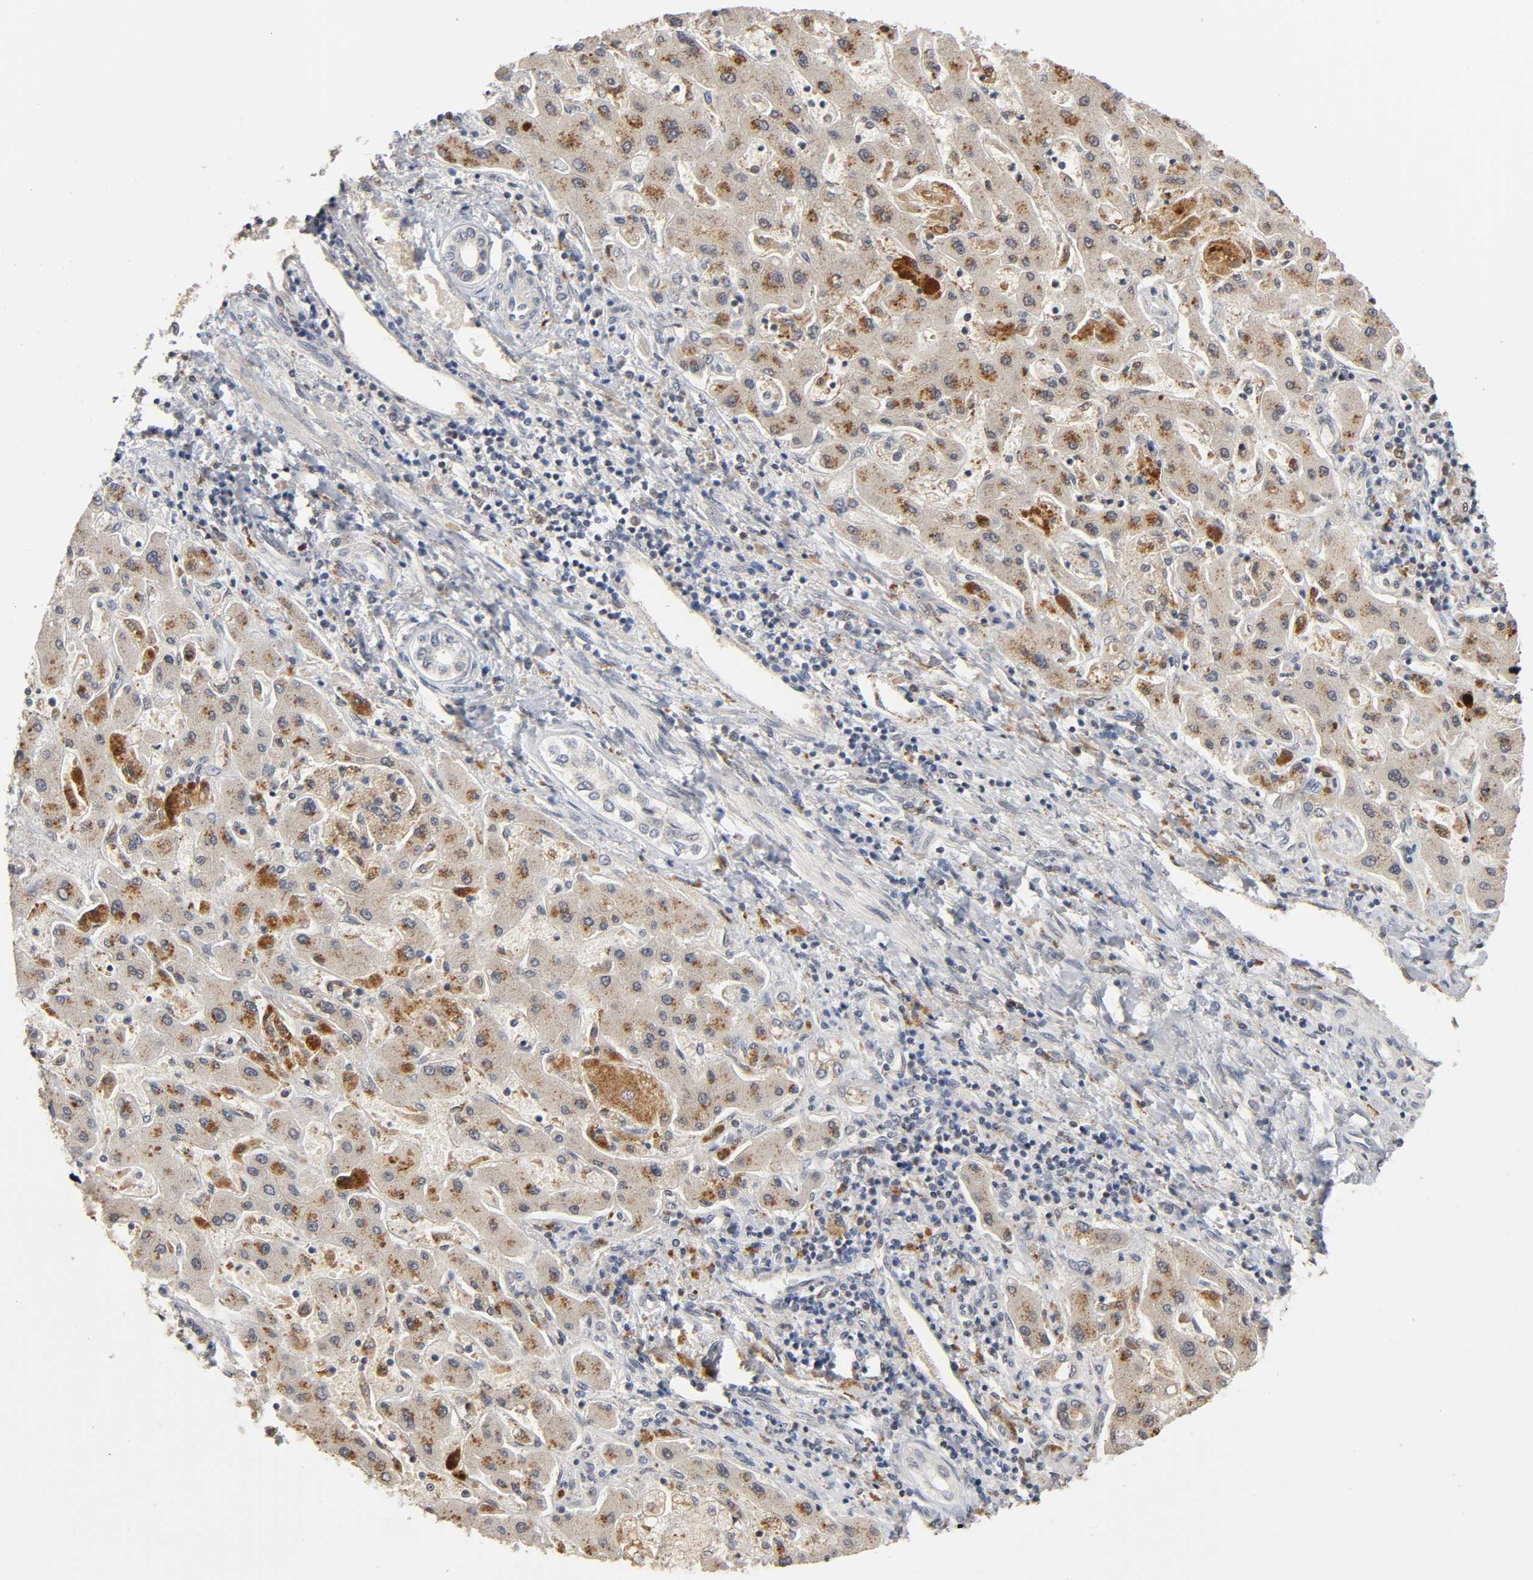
{"staining": {"intensity": "moderate", "quantity": "25%-75%", "location": "cytoplasmic/membranous"}, "tissue": "liver cancer", "cell_type": "Tumor cells", "image_type": "cancer", "snomed": [{"axis": "morphology", "description": "Cholangiocarcinoma"}, {"axis": "topography", "description": "Liver"}], "caption": "Liver cancer (cholangiocarcinoma) stained with immunohistochemistry (IHC) exhibits moderate cytoplasmic/membranous positivity in about 25%-75% of tumor cells.", "gene": "KAT2B", "patient": {"sex": "male", "age": 50}}